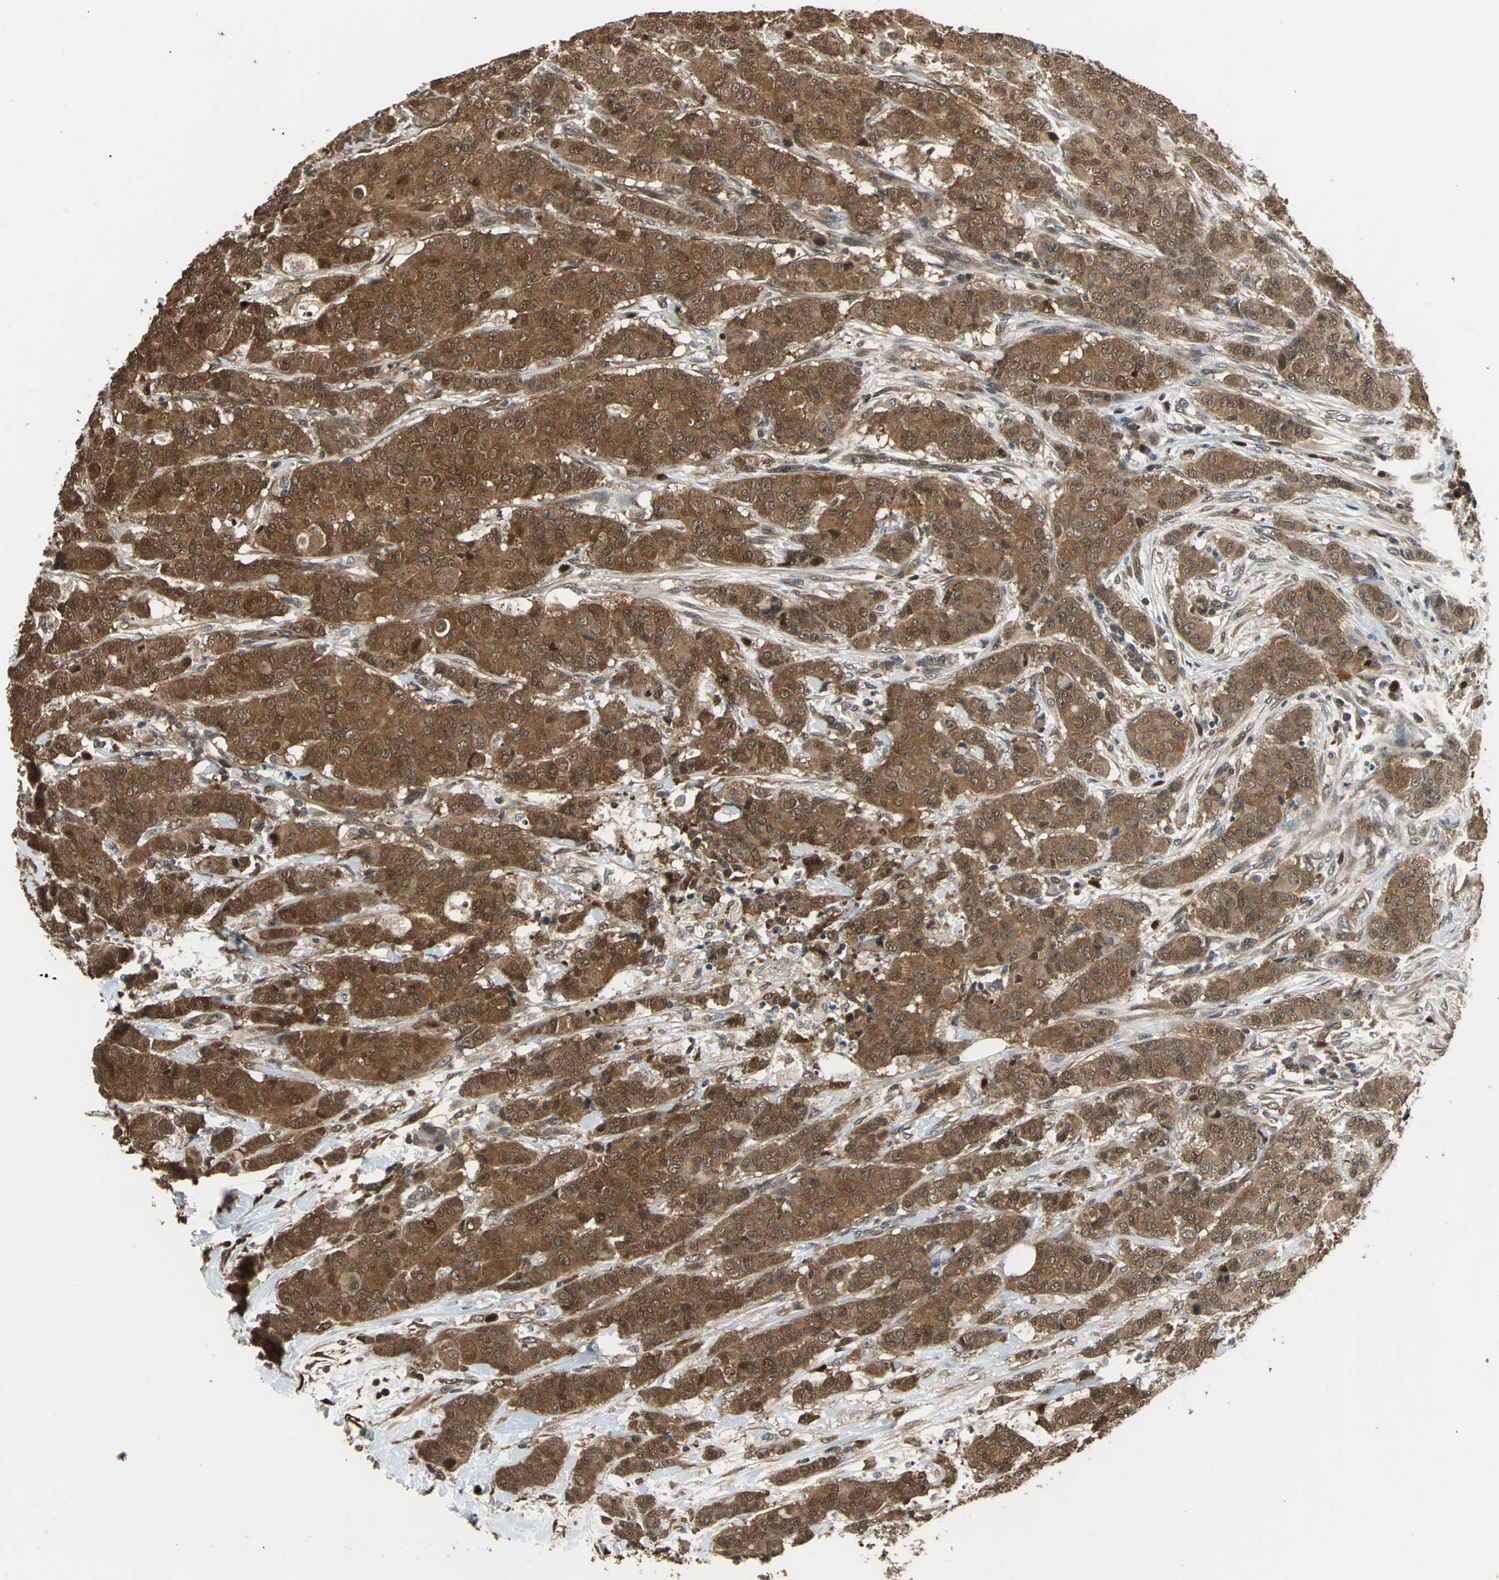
{"staining": {"intensity": "strong", "quantity": ">75%", "location": "cytoplasmic/membranous,nuclear"}, "tissue": "breast cancer", "cell_type": "Tumor cells", "image_type": "cancer", "snomed": [{"axis": "morphology", "description": "Duct carcinoma"}, {"axis": "topography", "description": "Breast"}], "caption": "Protein expression analysis of human breast cancer (intraductal carcinoma) reveals strong cytoplasmic/membranous and nuclear staining in about >75% of tumor cells. The staining is performed using DAB brown chromogen to label protein expression. The nuclei are counter-stained blue using hematoxylin.", "gene": "PRDX6", "patient": {"sex": "female", "age": 40}}